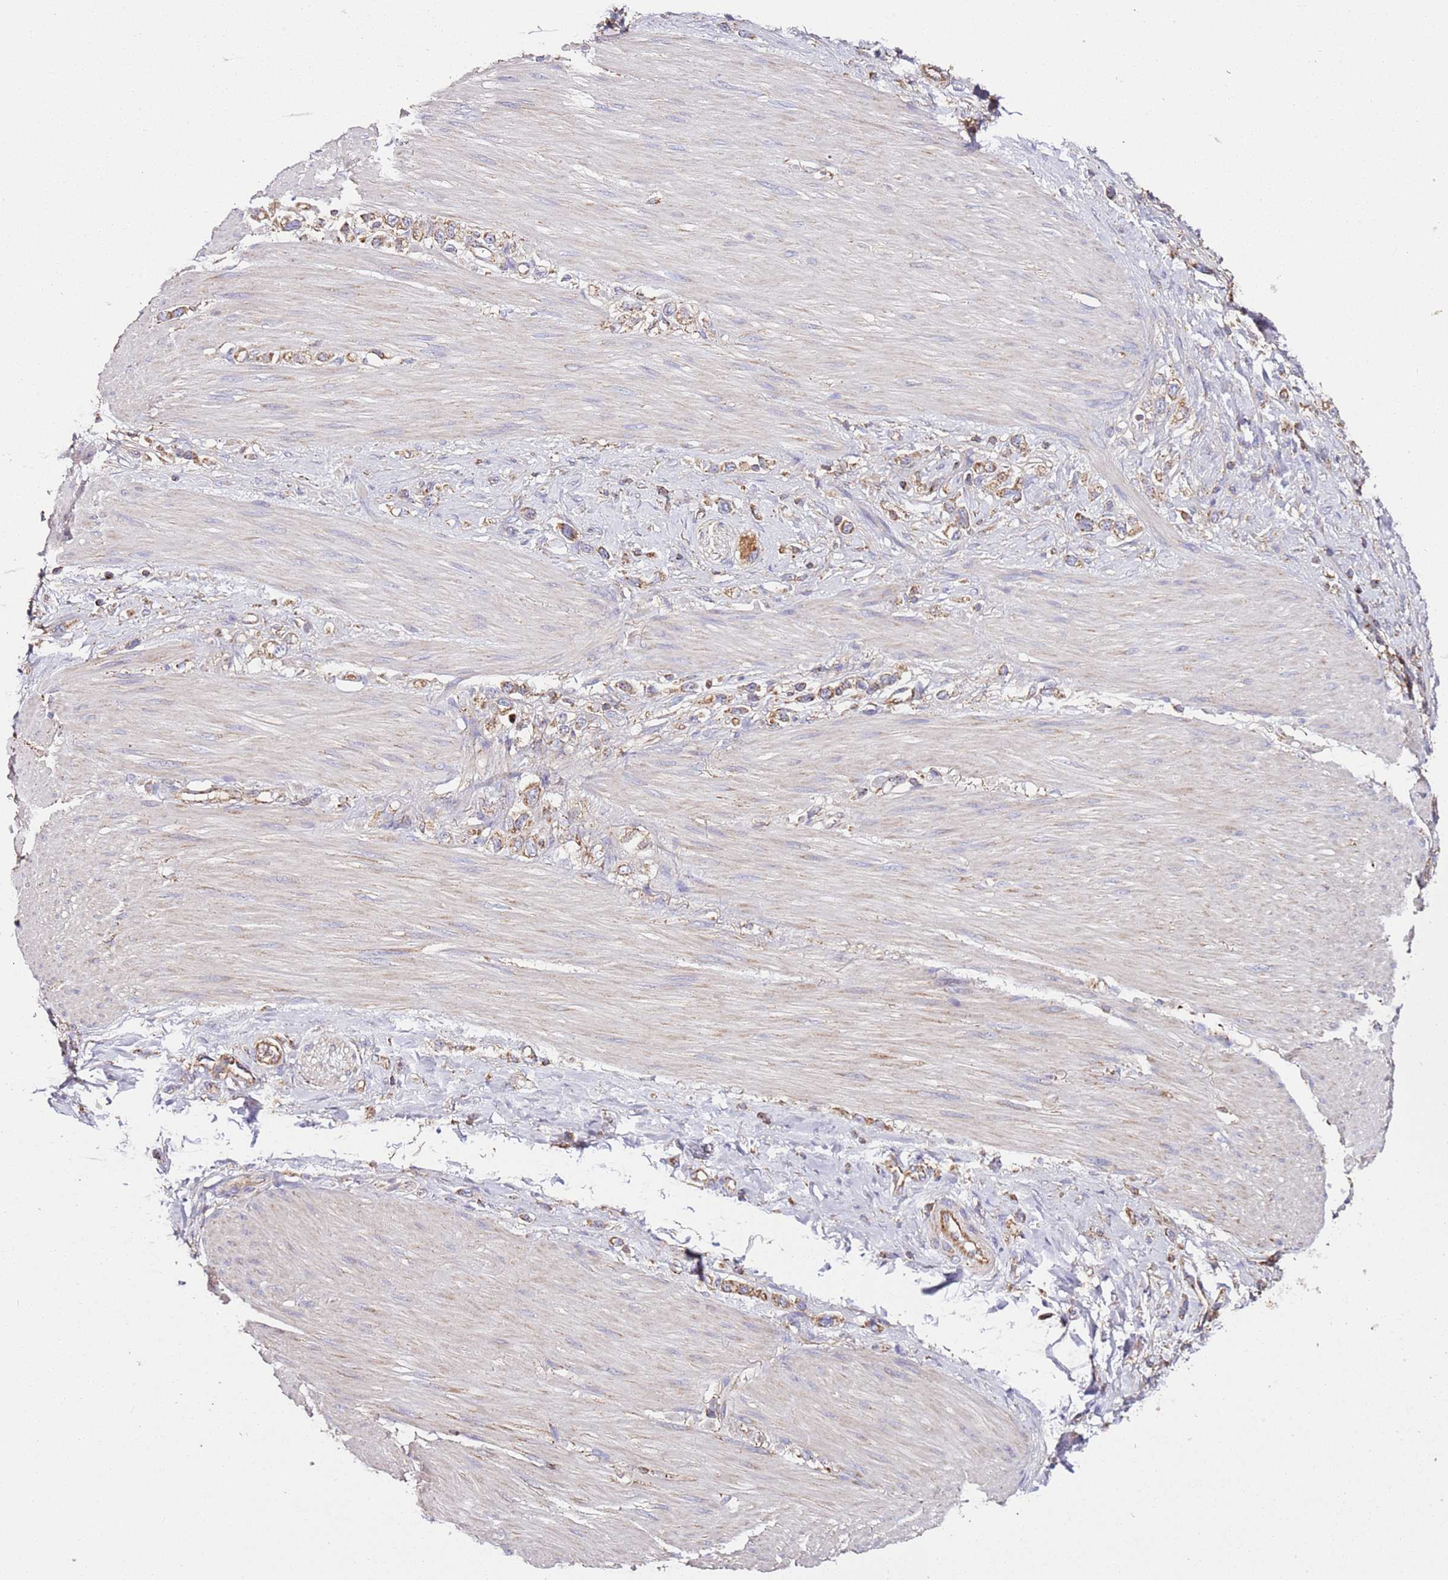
{"staining": {"intensity": "weak", "quantity": ">75%", "location": "cytoplasmic/membranous"}, "tissue": "stomach cancer", "cell_type": "Tumor cells", "image_type": "cancer", "snomed": [{"axis": "morphology", "description": "Adenocarcinoma, NOS"}, {"axis": "topography", "description": "Stomach"}], "caption": "Weak cytoplasmic/membranous expression is present in about >75% of tumor cells in stomach adenocarcinoma. Using DAB (brown) and hematoxylin (blue) stains, captured at high magnification using brightfield microscopy.", "gene": "RMND5A", "patient": {"sex": "female", "age": 65}}